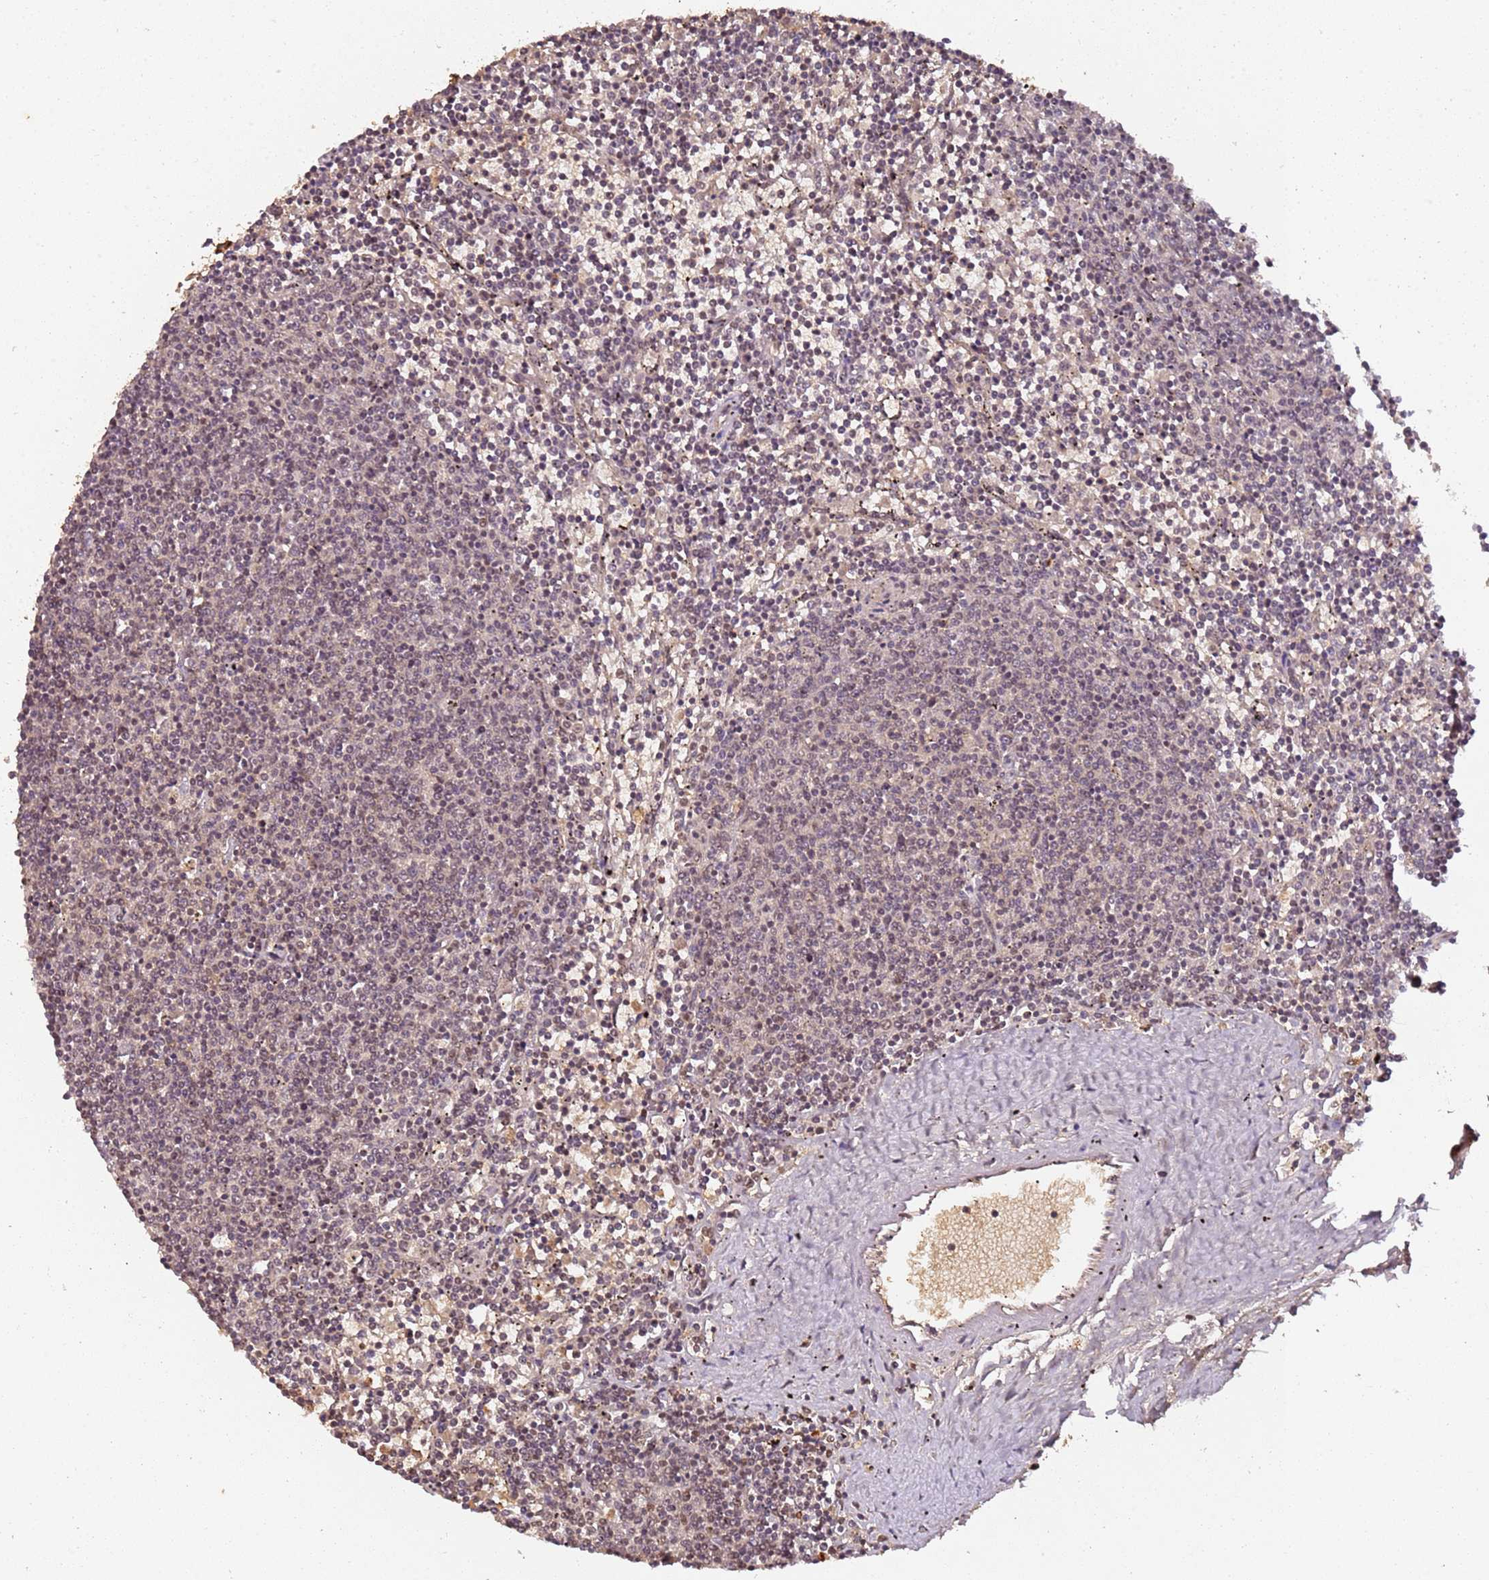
{"staining": {"intensity": "weak", "quantity": "<25%", "location": "nuclear"}, "tissue": "lymphoma", "cell_type": "Tumor cells", "image_type": "cancer", "snomed": [{"axis": "morphology", "description": "Malignant lymphoma, non-Hodgkin's type, Low grade"}, {"axis": "topography", "description": "Spleen"}], "caption": "The histopathology image shows no significant expression in tumor cells of malignant lymphoma, non-Hodgkin's type (low-grade).", "gene": "COL1A2", "patient": {"sex": "female", "age": 50}}